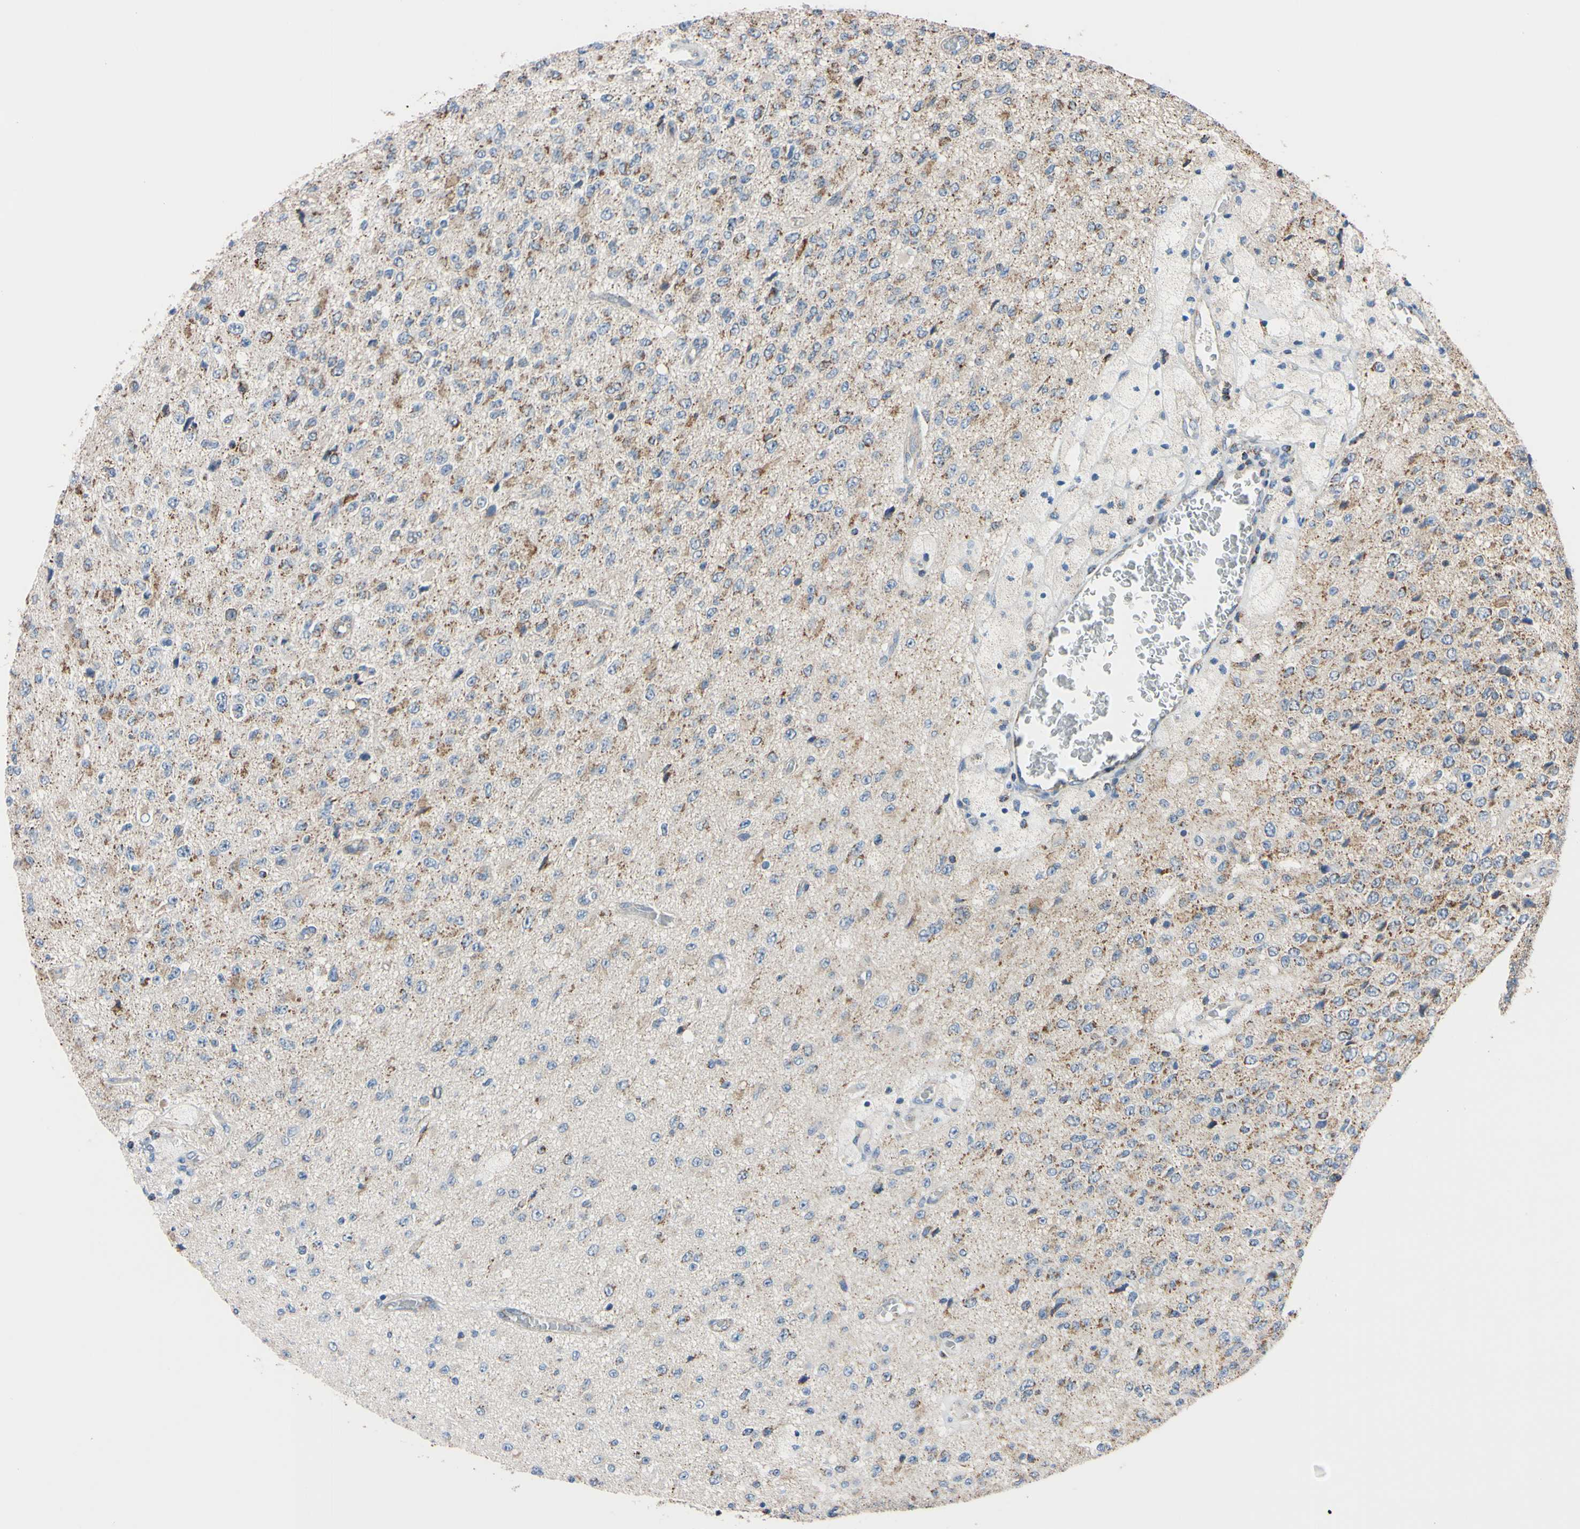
{"staining": {"intensity": "moderate", "quantity": "25%-75%", "location": "cytoplasmic/membranous"}, "tissue": "glioma", "cell_type": "Tumor cells", "image_type": "cancer", "snomed": [{"axis": "morphology", "description": "Glioma, malignant, High grade"}, {"axis": "topography", "description": "pancreas cauda"}], "caption": "Immunohistochemistry photomicrograph of neoplastic tissue: human malignant glioma (high-grade) stained using IHC exhibits medium levels of moderate protein expression localized specifically in the cytoplasmic/membranous of tumor cells, appearing as a cytoplasmic/membranous brown color.", "gene": "CLPP", "patient": {"sex": "male", "age": 60}}